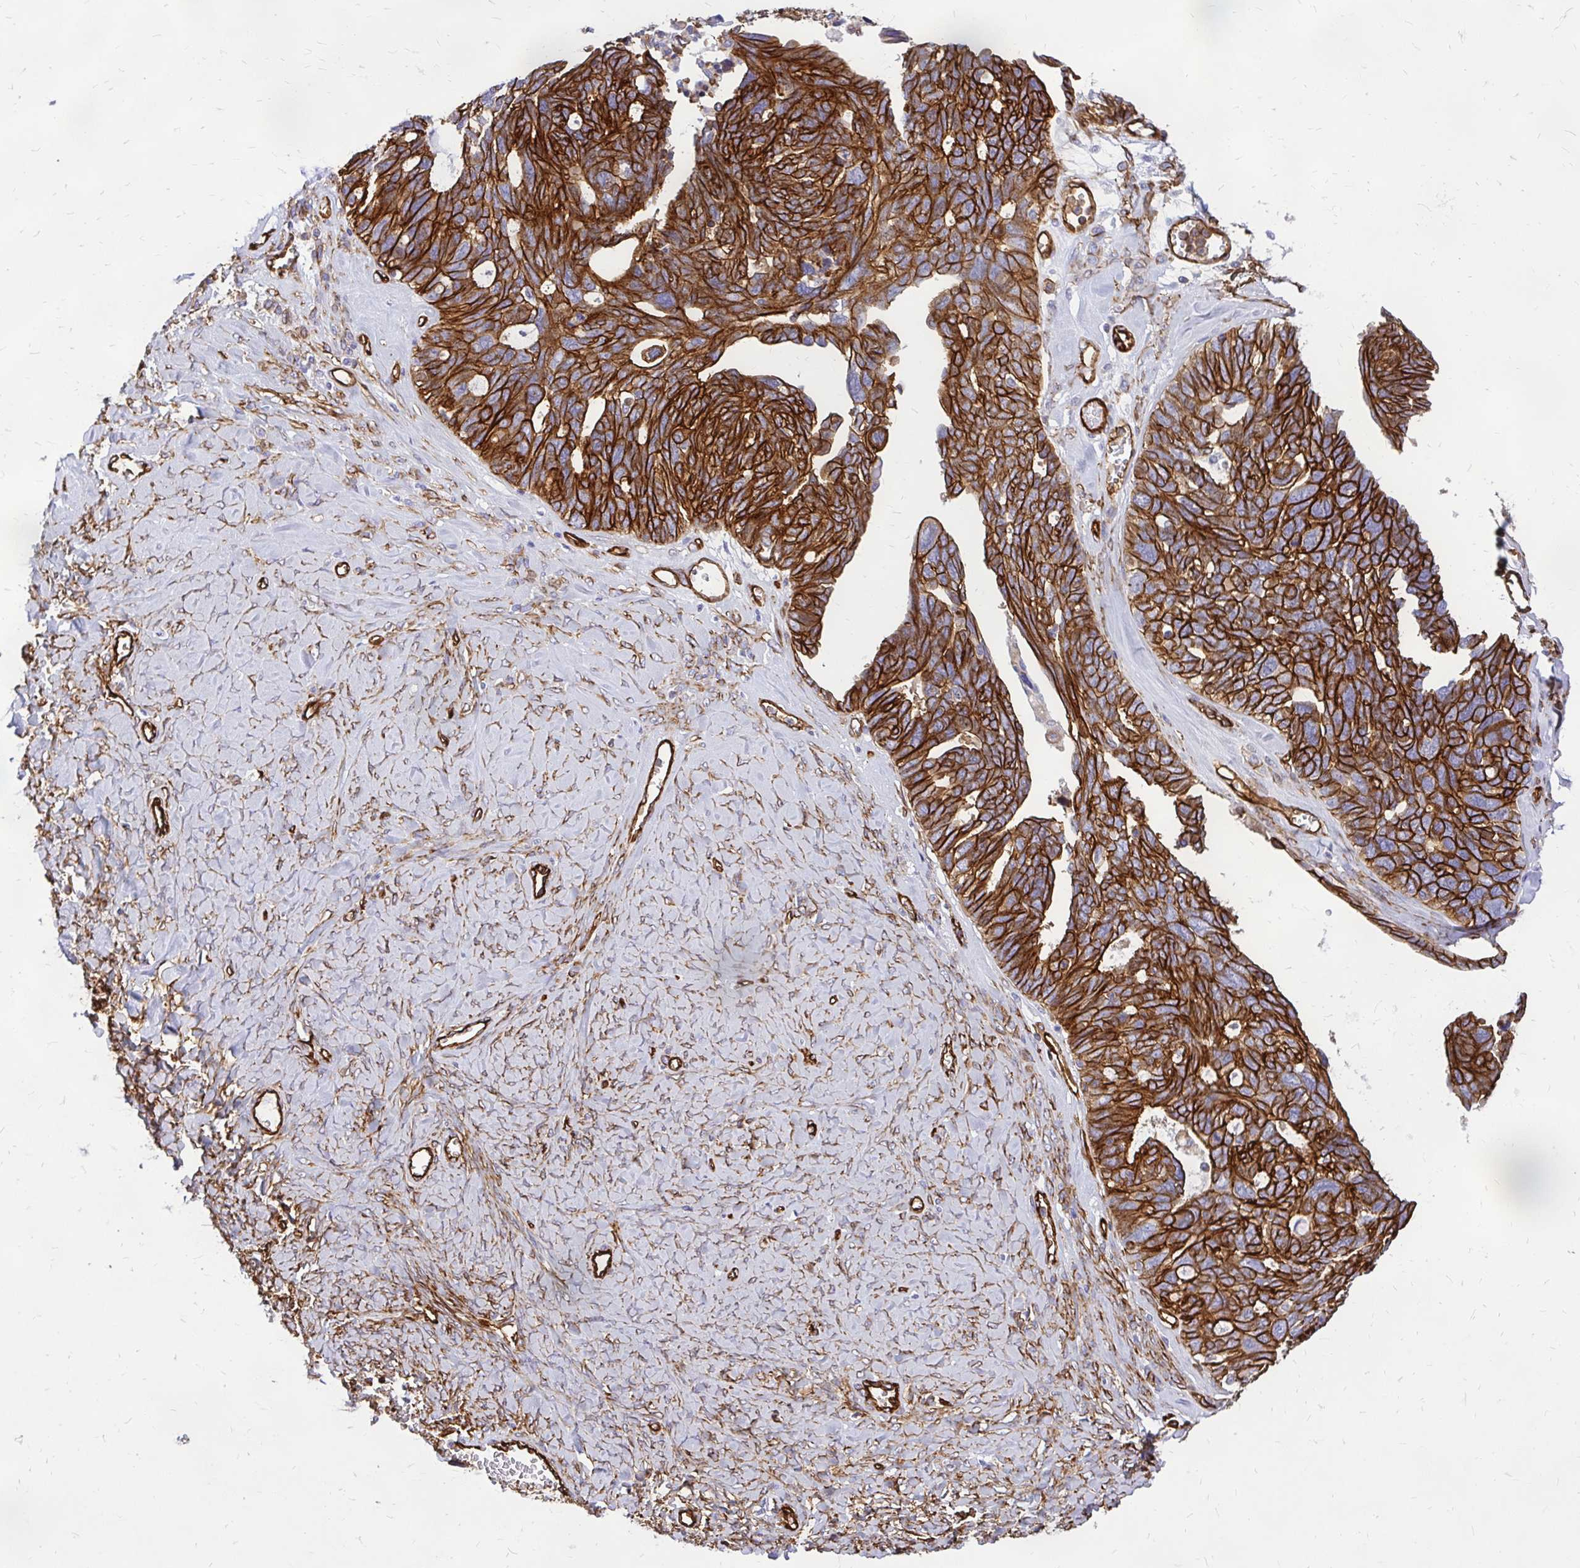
{"staining": {"intensity": "strong", "quantity": ">75%", "location": "cytoplasmic/membranous"}, "tissue": "ovarian cancer", "cell_type": "Tumor cells", "image_type": "cancer", "snomed": [{"axis": "morphology", "description": "Cystadenocarcinoma, serous, NOS"}, {"axis": "topography", "description": "Ovary"}], "caption": "Immunohistochemical staining of human ovarian cancer shows strong cytoplasmic/membranous protein expression in approximately >75% of tumor cells. (brown staining indicates protein expression, while blue staining denotes nuclei).", "gene": "MAP1LC3B", "patient": {"sex": "female", "age": 79}}